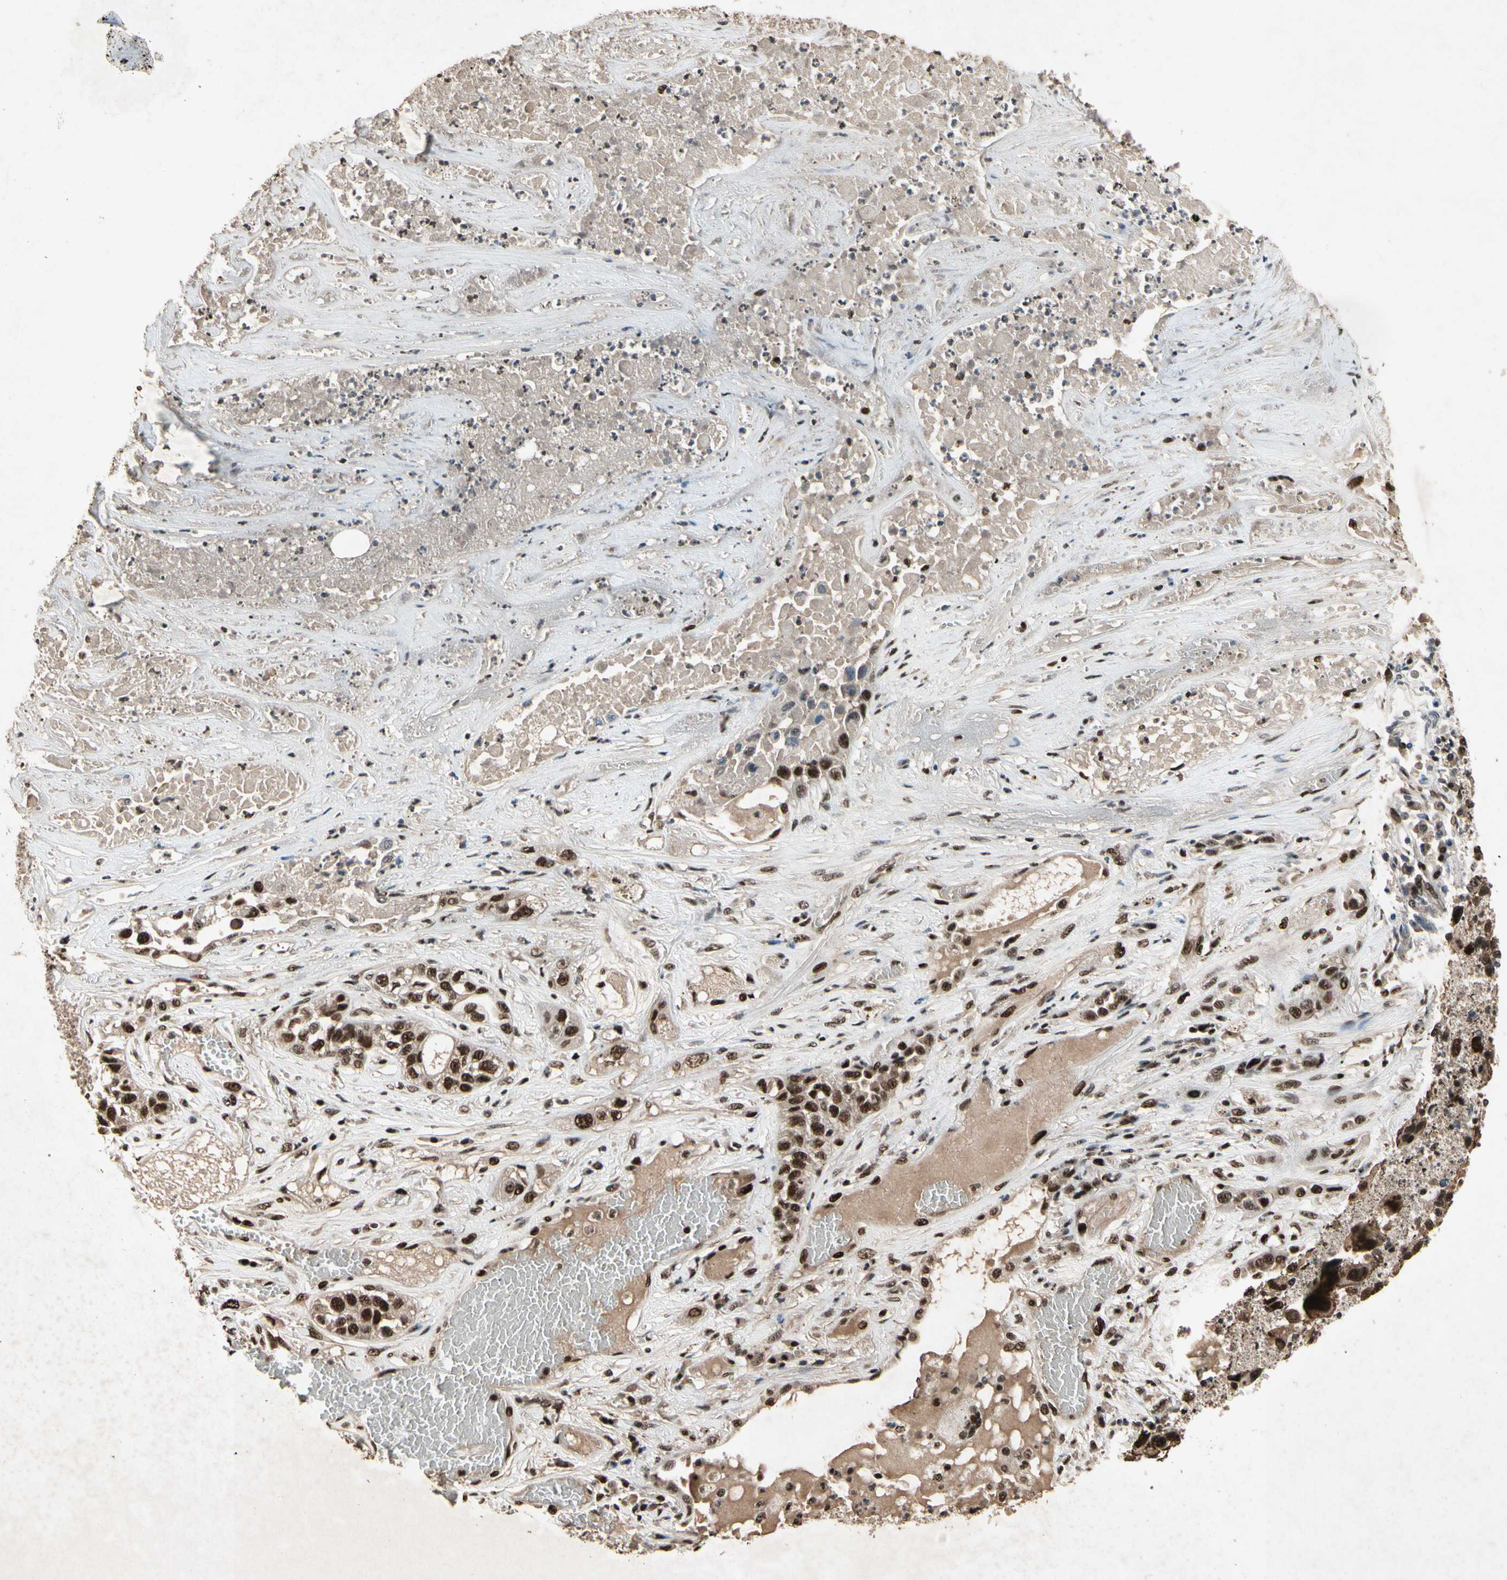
{"staining": {"intensity": "strong", "quantity": ">75%", "location": "nuclear"}, "tissue": "lung cancer", "cell_type": "Tumor cells", "image_type": "cancer", "snomed": [{"axis": "morphology", "description": "Squamous cell carcinoma, NOS"}, {"axis": "topography", "description": "Lung"}], "caption": "Protein analysis of lung squamous cell carcinoma tissue displays strong nuclear positivity in about >75% of tumor cells.", "gene": "TBX2", "patient": {"sex": "male", "age": 71}}